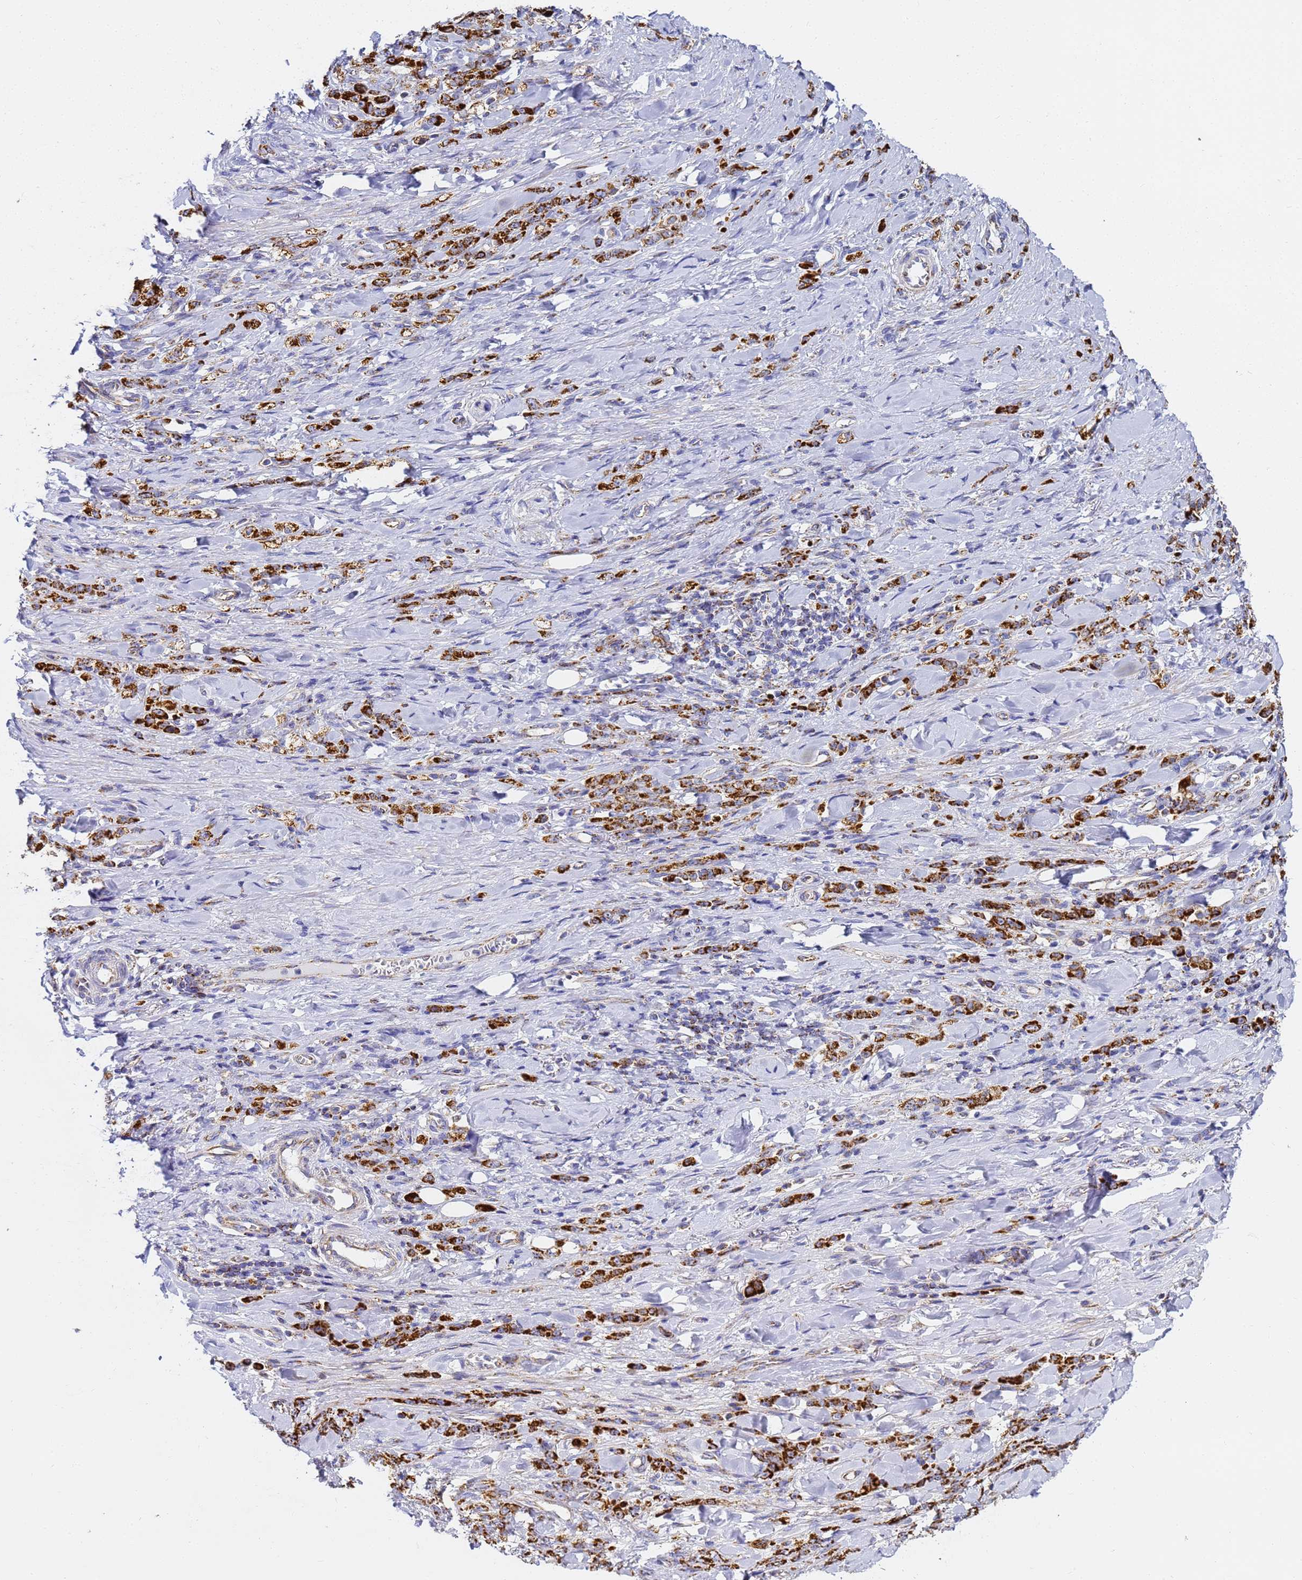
{"staining": {"intensity": "strong", "quantity": ">75%", "location": "cytoplasmic/membranous"}, "tissue": "stomach cancer", "cell_type": "Tumor cells", "image_type": "cancer", "snomed": [{"axis": "morphology", "description": "Normal tissue, NOS"}, {"axis": "morphology", "description": "Adenocarcinoma, NOS"}, {"axis": "topography", "description": "Stomach"}], "caption": "Protein staining of adenocarcinoma (stomach) tissue reveals strong cytoplasmic/membranous positivity in approximately >75% of tumor cells.", "gene": "CNIH4", "patient": {"sex": "male", "age": 82}}